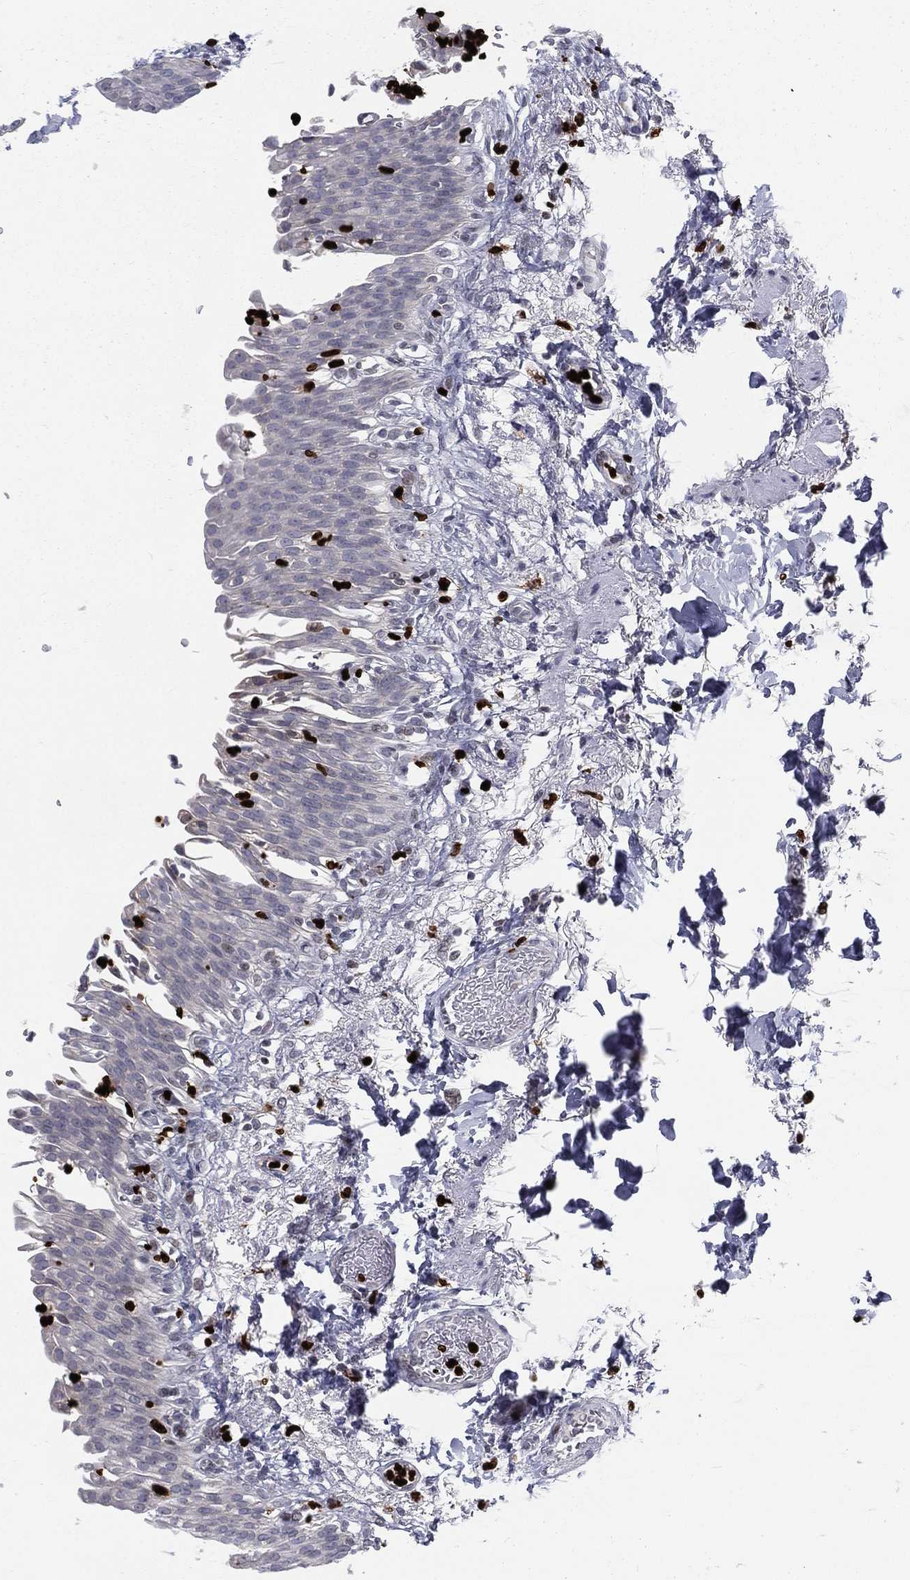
{"staining": {"intensity": "negative", "quantity": "none", "location": "none"}, "tissue": "urinary bladder", "cell_type": "Urothelial cells", "image_type": "normal", "snomed": [{"axis": "morphology", "description": "Normal tissue, NOS"}, {"axis": "topography", "description": "Urinary bladder"}], "caption": "IHC micrograph of benign urinary bladder: human urinary bladder stained with DAB (3,3'-diaminobenzidine) demonstrates no significant protein expression in urothelial cells. (DAB immunohistochemistry (IHC) with hematoxylin counter stain).", "gene": "MNDA", "patient": {"sex": "female", "age": 60}}